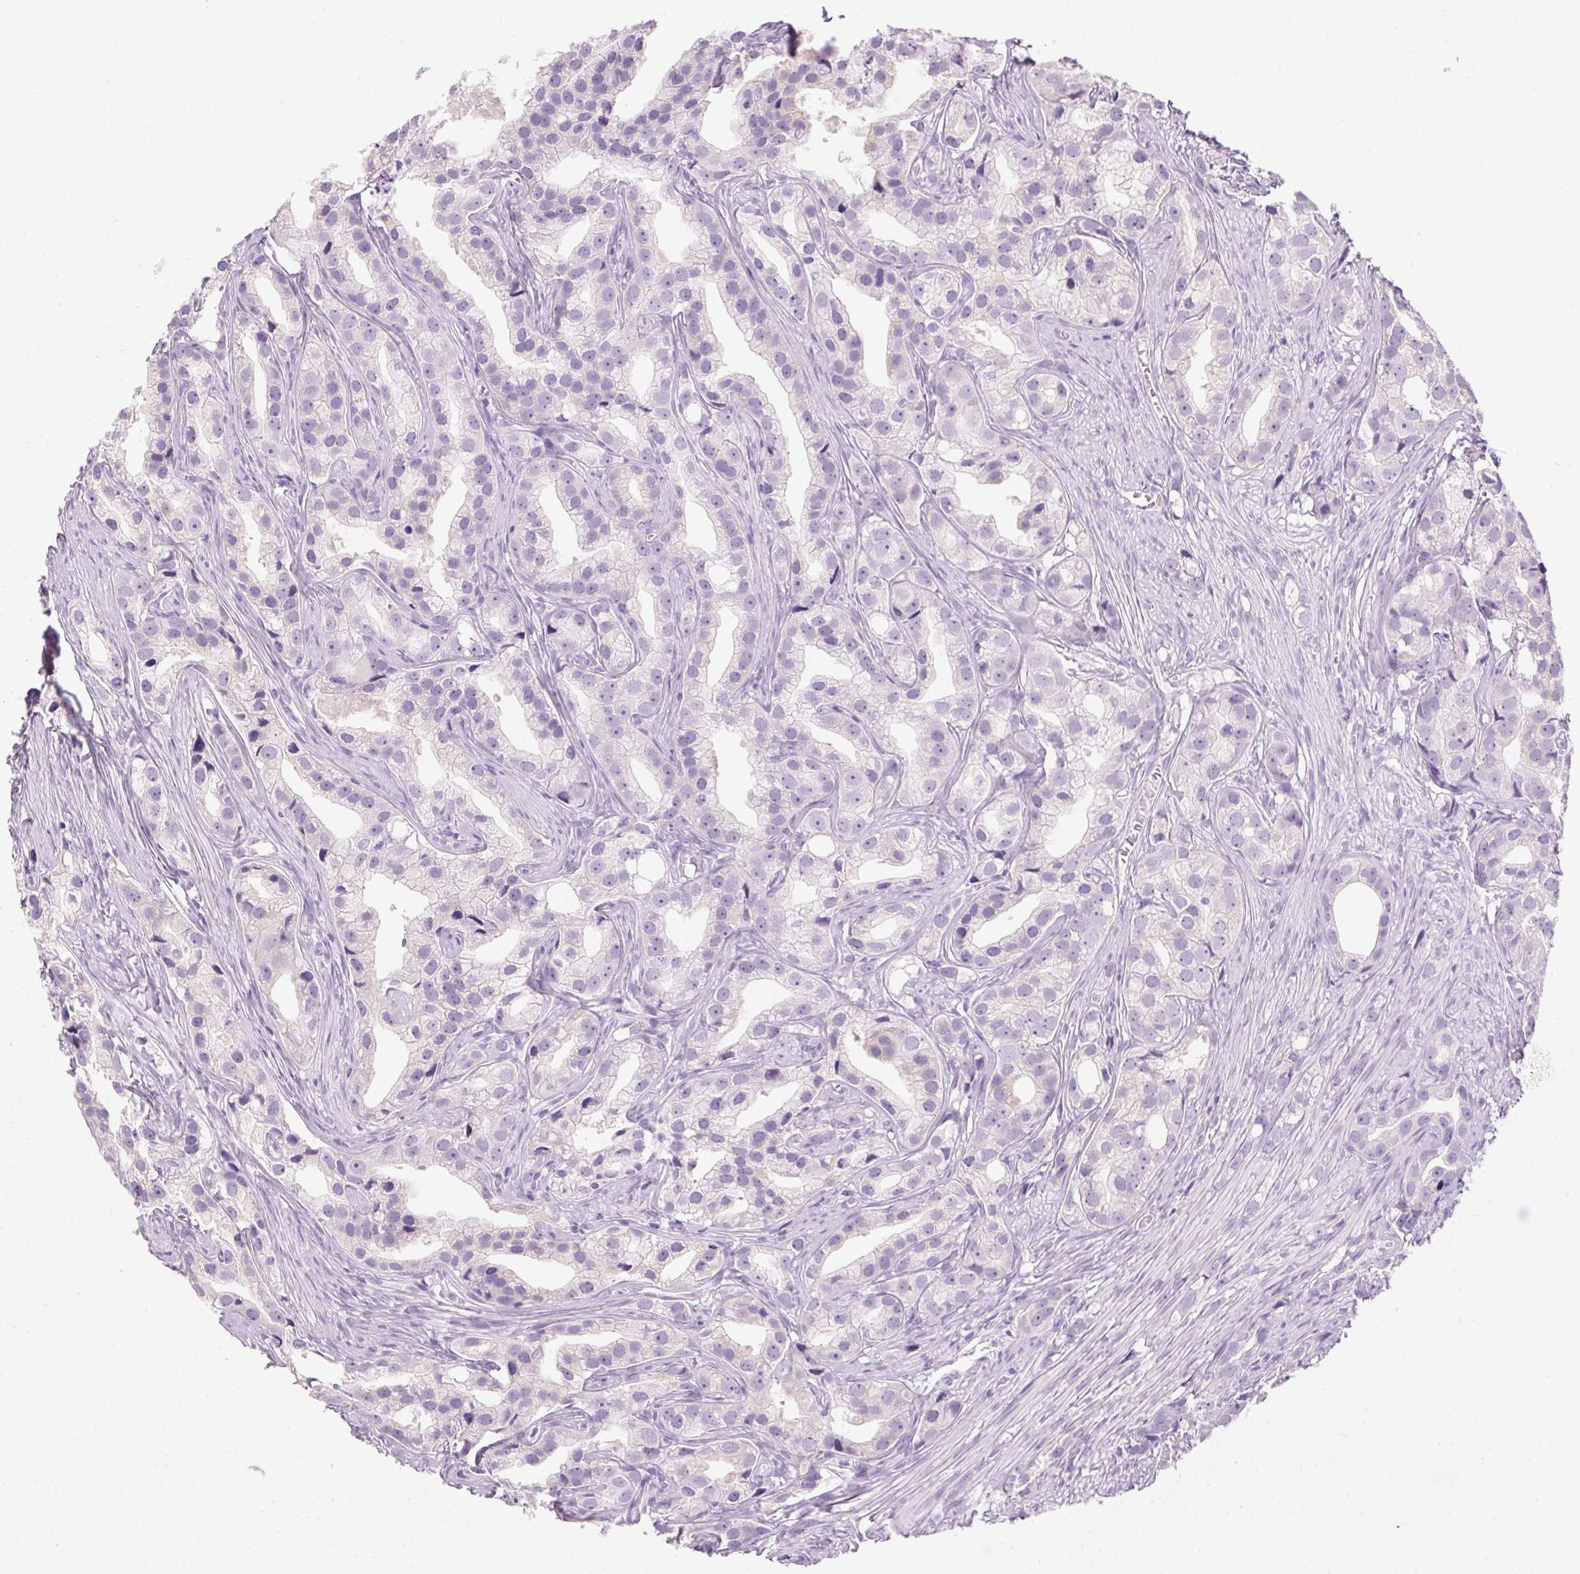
{"staining": {"intensity": "negative", "quantity": "none", "location": "none"}, "tissue": "prostate cancer", "cell_type": "Tumor cells", "image_type": "cancer", "snomed": [{"axis": "morphology", "description": "Adenocarcinoma, High grade"}, {"axis": "topography", "description": "Prostate"}], "caption": "The image shows no staining of tumor cells in prostate cancer.", "gene": "POPDC2", "patient": {"sex": "male", "age": 75}}